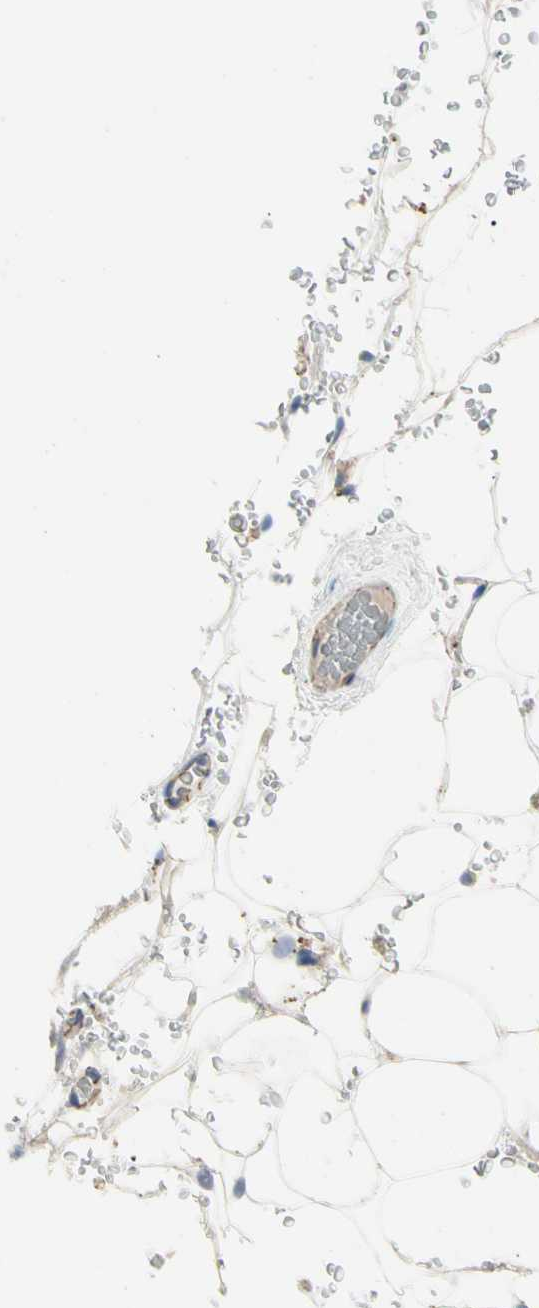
{"staining": {"intensity": "negative", "quantity": "none", "location": "none"}, "tissue": "adipose tissue", "cell_type": "Adipocytes", "image_type": "normal", "snomed": [{"axis": "morphology", "description": "Normal tissue, NOS"}, {"axis": "topography", "description": "Peripheral nerve tissue"}], "caption": "Adipose tissue stained for a protein using IHC shows no expression adipocytes.", "gene": "LGR6", "patient": {"sex": "male", "age": 70}}